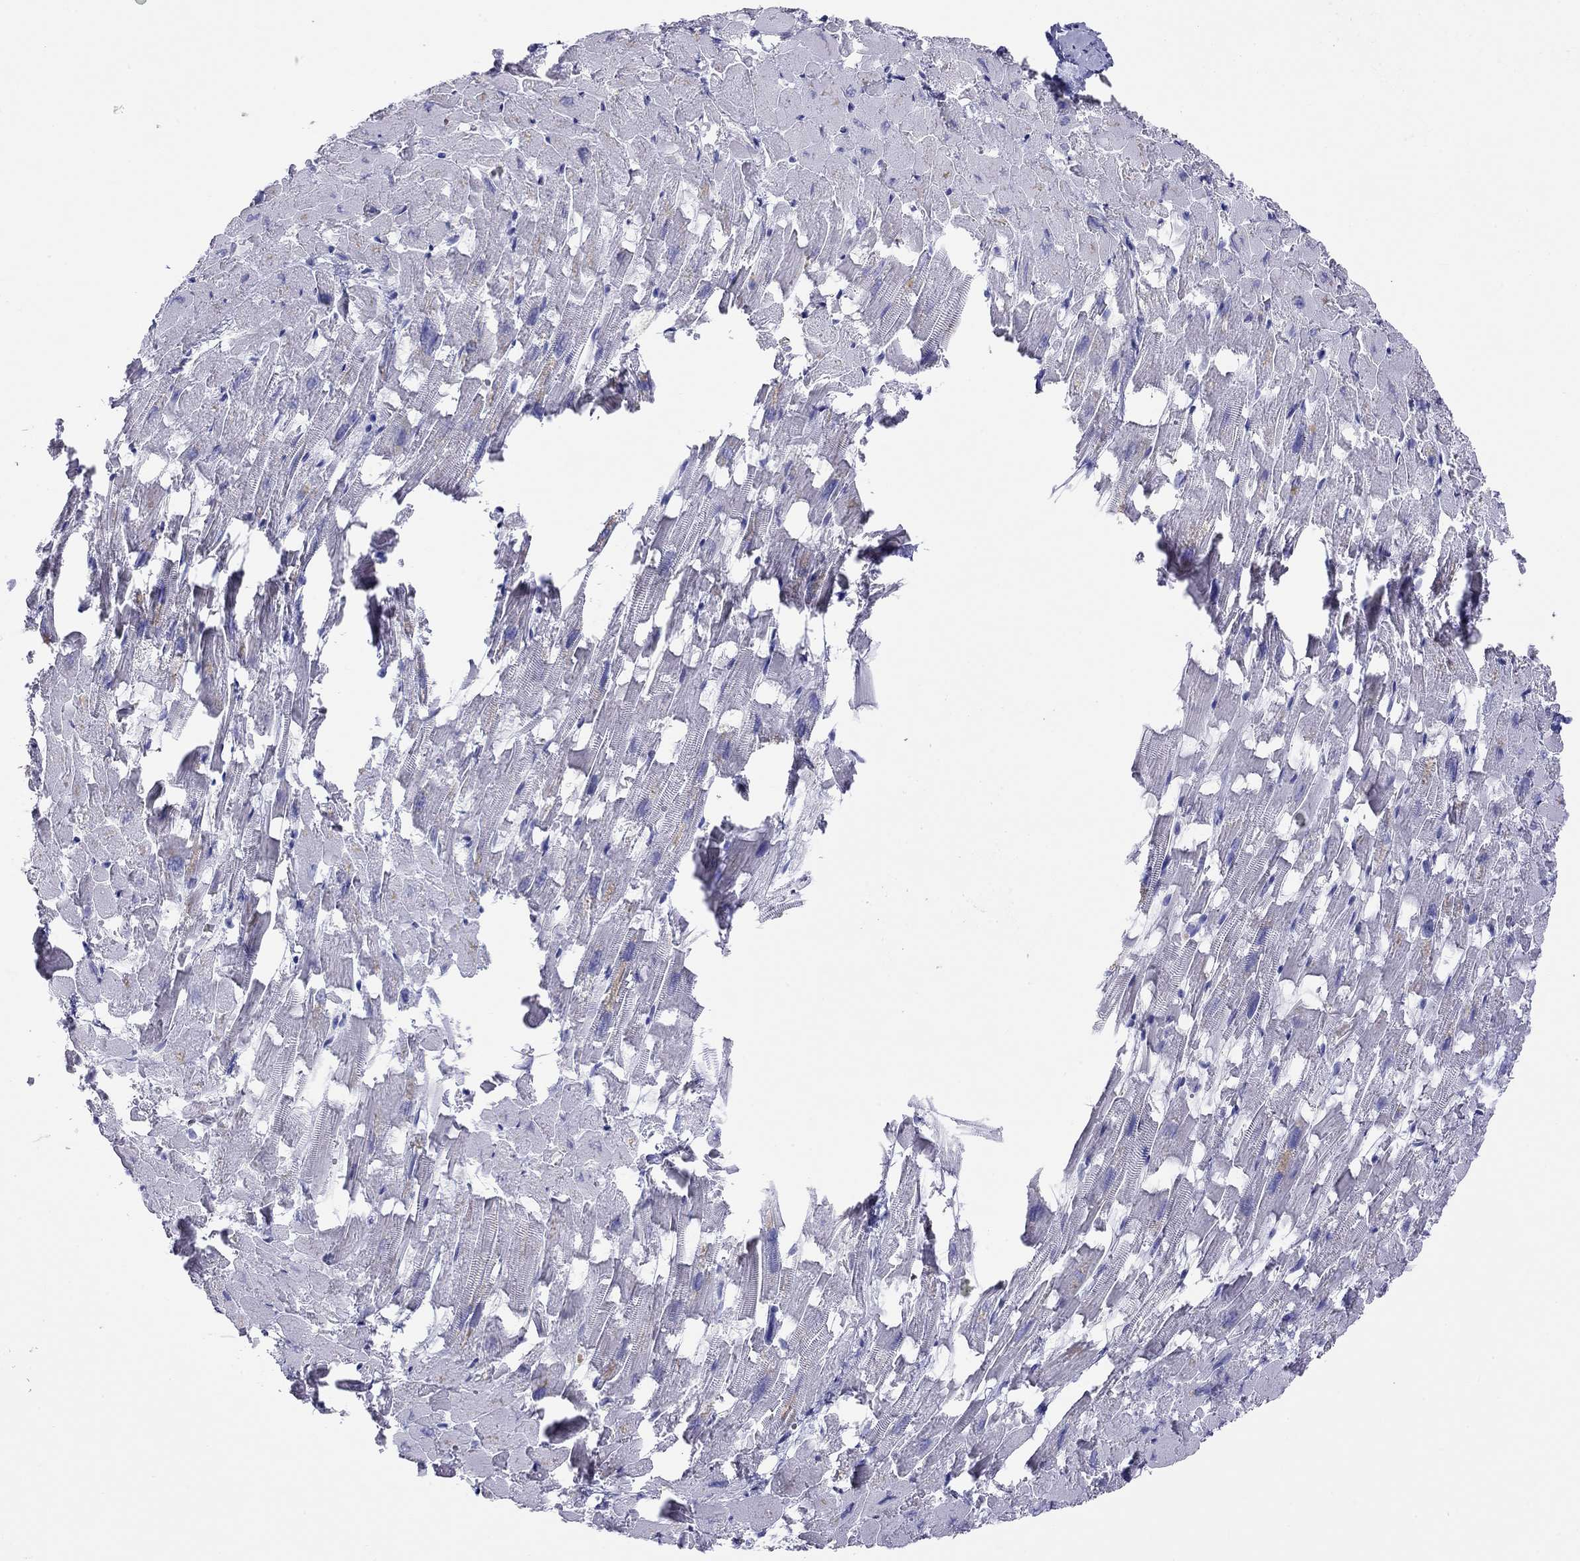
{"staining": {"intensity": "negative", "quantity": "none", "location": "none"}, "tissue": "heart muscle", "cell_type": "Cardiomyocytes", "image_type": "normal", "snomed": [{"axis": "morphology", "description": "Normal tissue, NOS"}, {"axis": "topography", "description": "Heart"}], "caption": "Immunohistochemical staining of normal human heart muscle reveals no significant positivity in cardiomyocytes.", "gene": "PTPRN", "patient": {"sex": "female", "age": 64}}